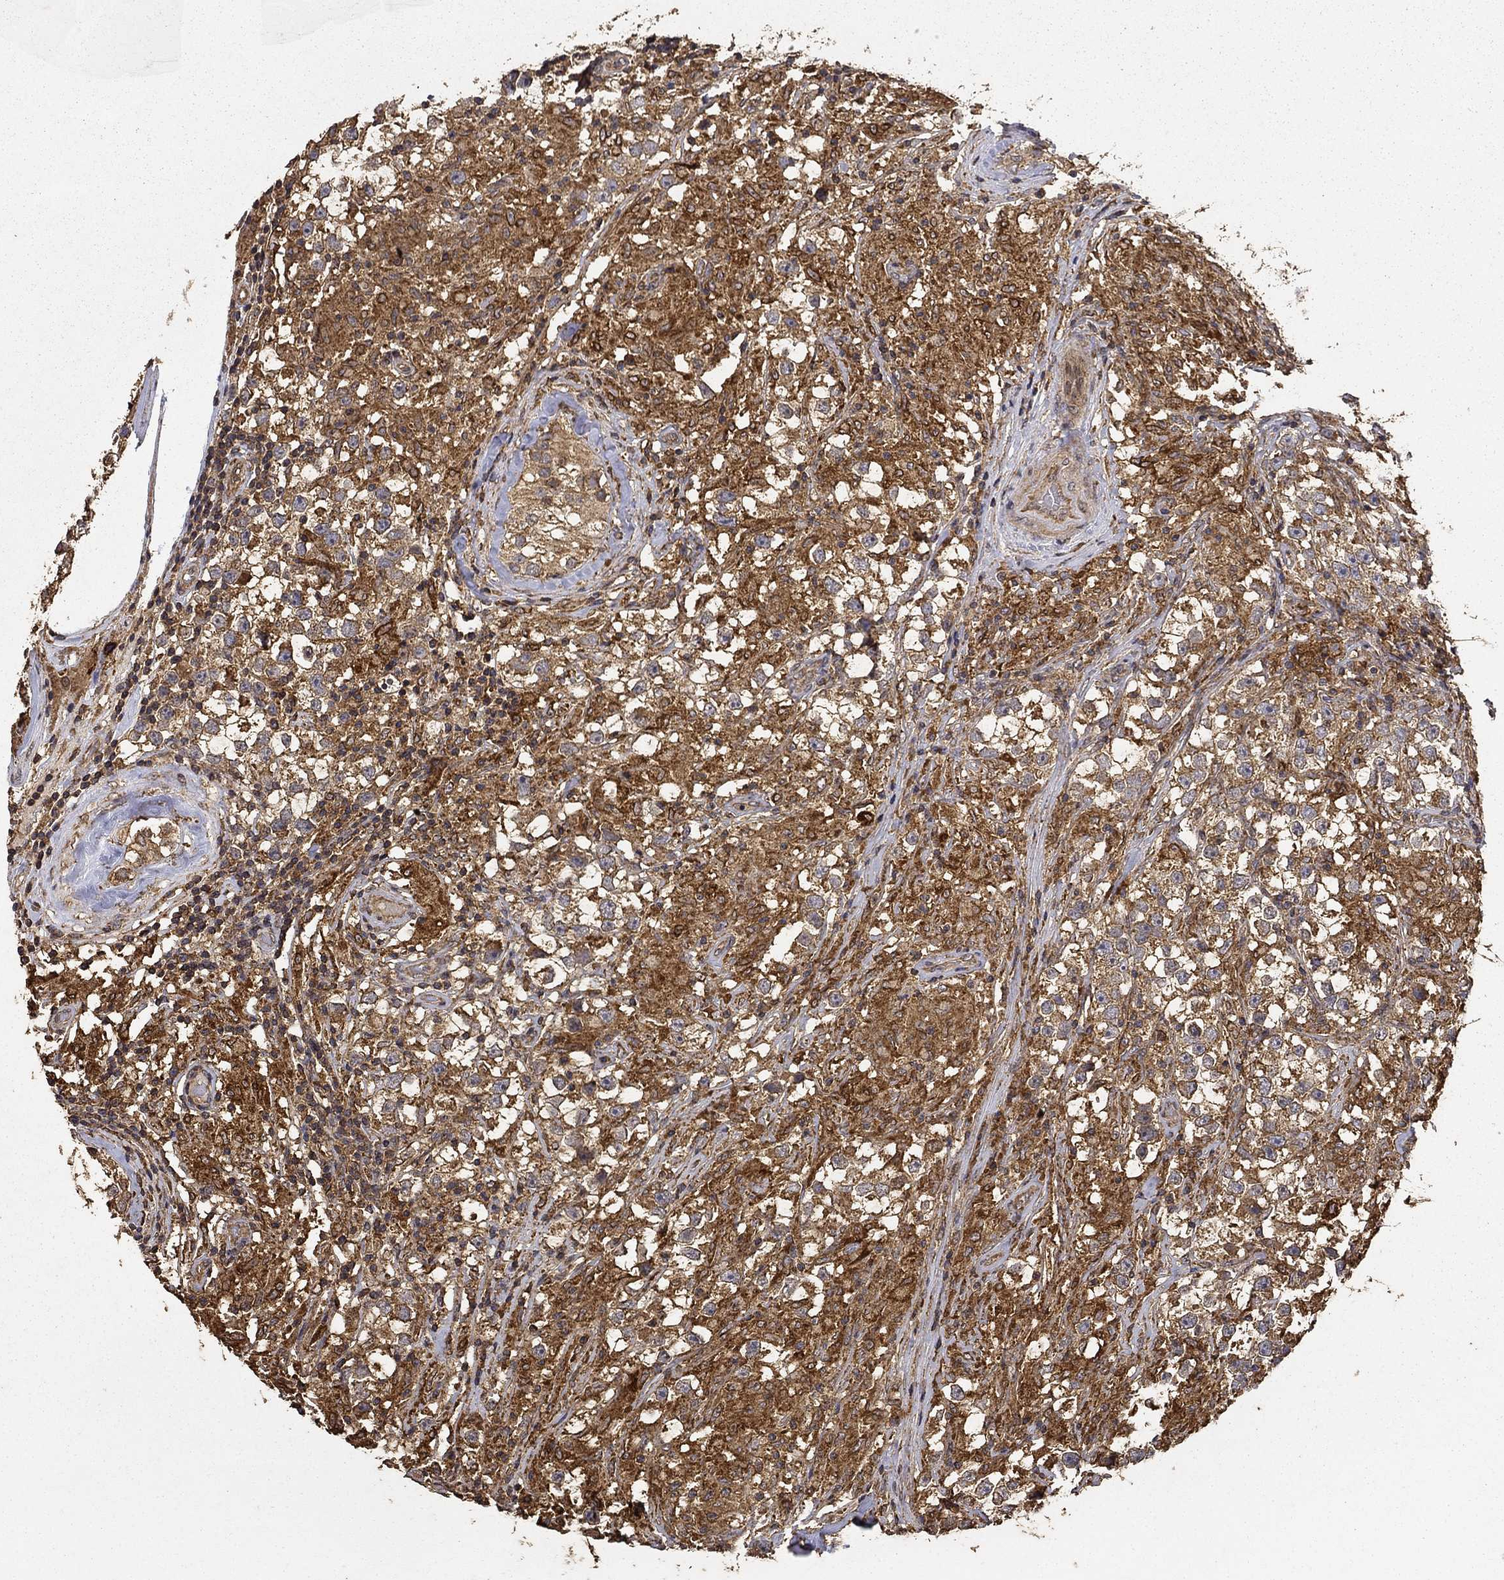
{"staining": {"intensity": "strong", "quantity": "25%-75%", "location": "cytoplasmic/membranous"}, "tissue": "testis cancer", "cell_type": "Tumor cells", "image_type": "cancer", "snomed": [{"axis": "morphology", "description": "Seminoma, NOS"}, {"axis": "topography", "description": "Testis"}], "caption": "Protein expression analysis of human seminoma (testis) reveals strong cytoplasmic/membranous expression in about 25%-75% of tumor cells.", "gene": "IFRD1", "patient": {"sex": "male", "age": 46}}